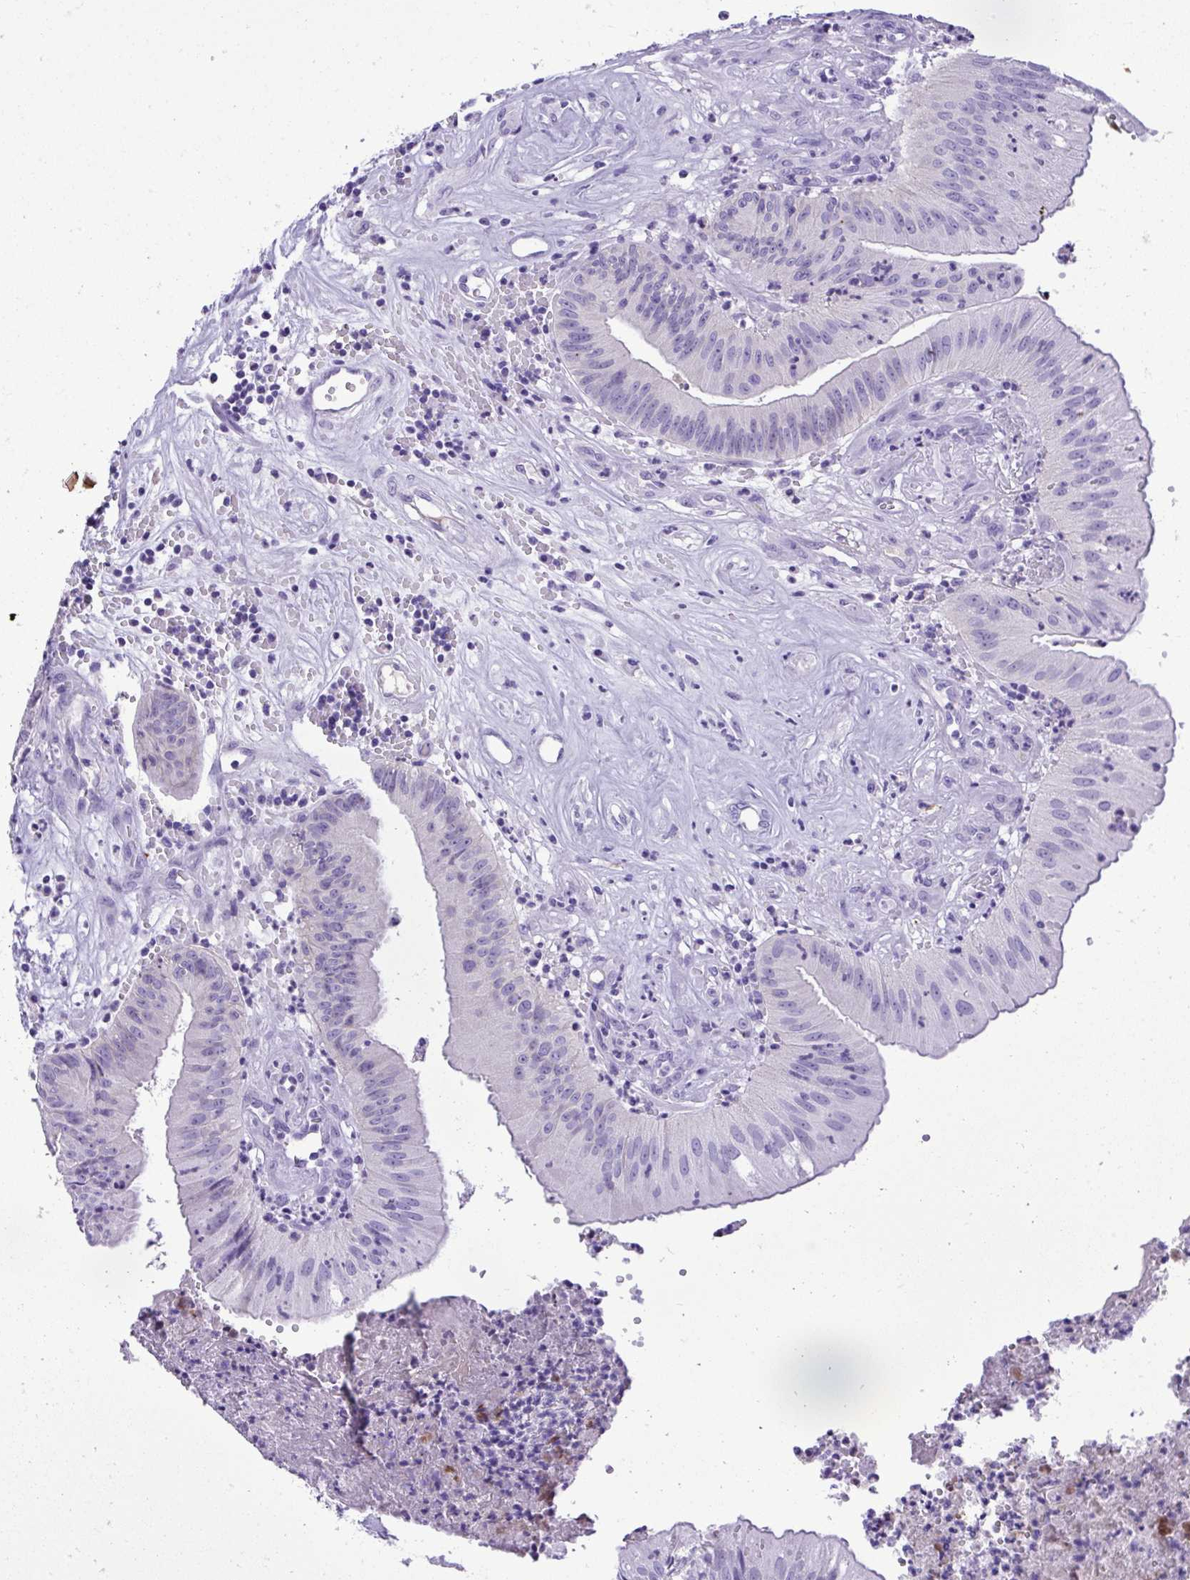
{"staining": {"intensity": "negative", "quantity": "none", "location": "none"}, "tissue": "head and neck cancer", "cell_type": "Tumor cells", "image_type": "cancer", "snomed": [{"axis": "morphology", "description": "Adenocarcinoma, NOS"}, {"axis": "topography", "description": "Head-Neck"}], "caption": "Image shows no protein expression in tumor cells of head and neck adenocarcinoma tissue. Nuclei are stained in blue.", "gene": "ST6GALNAC3", "patient": {"sex": "male", "age": 44}}